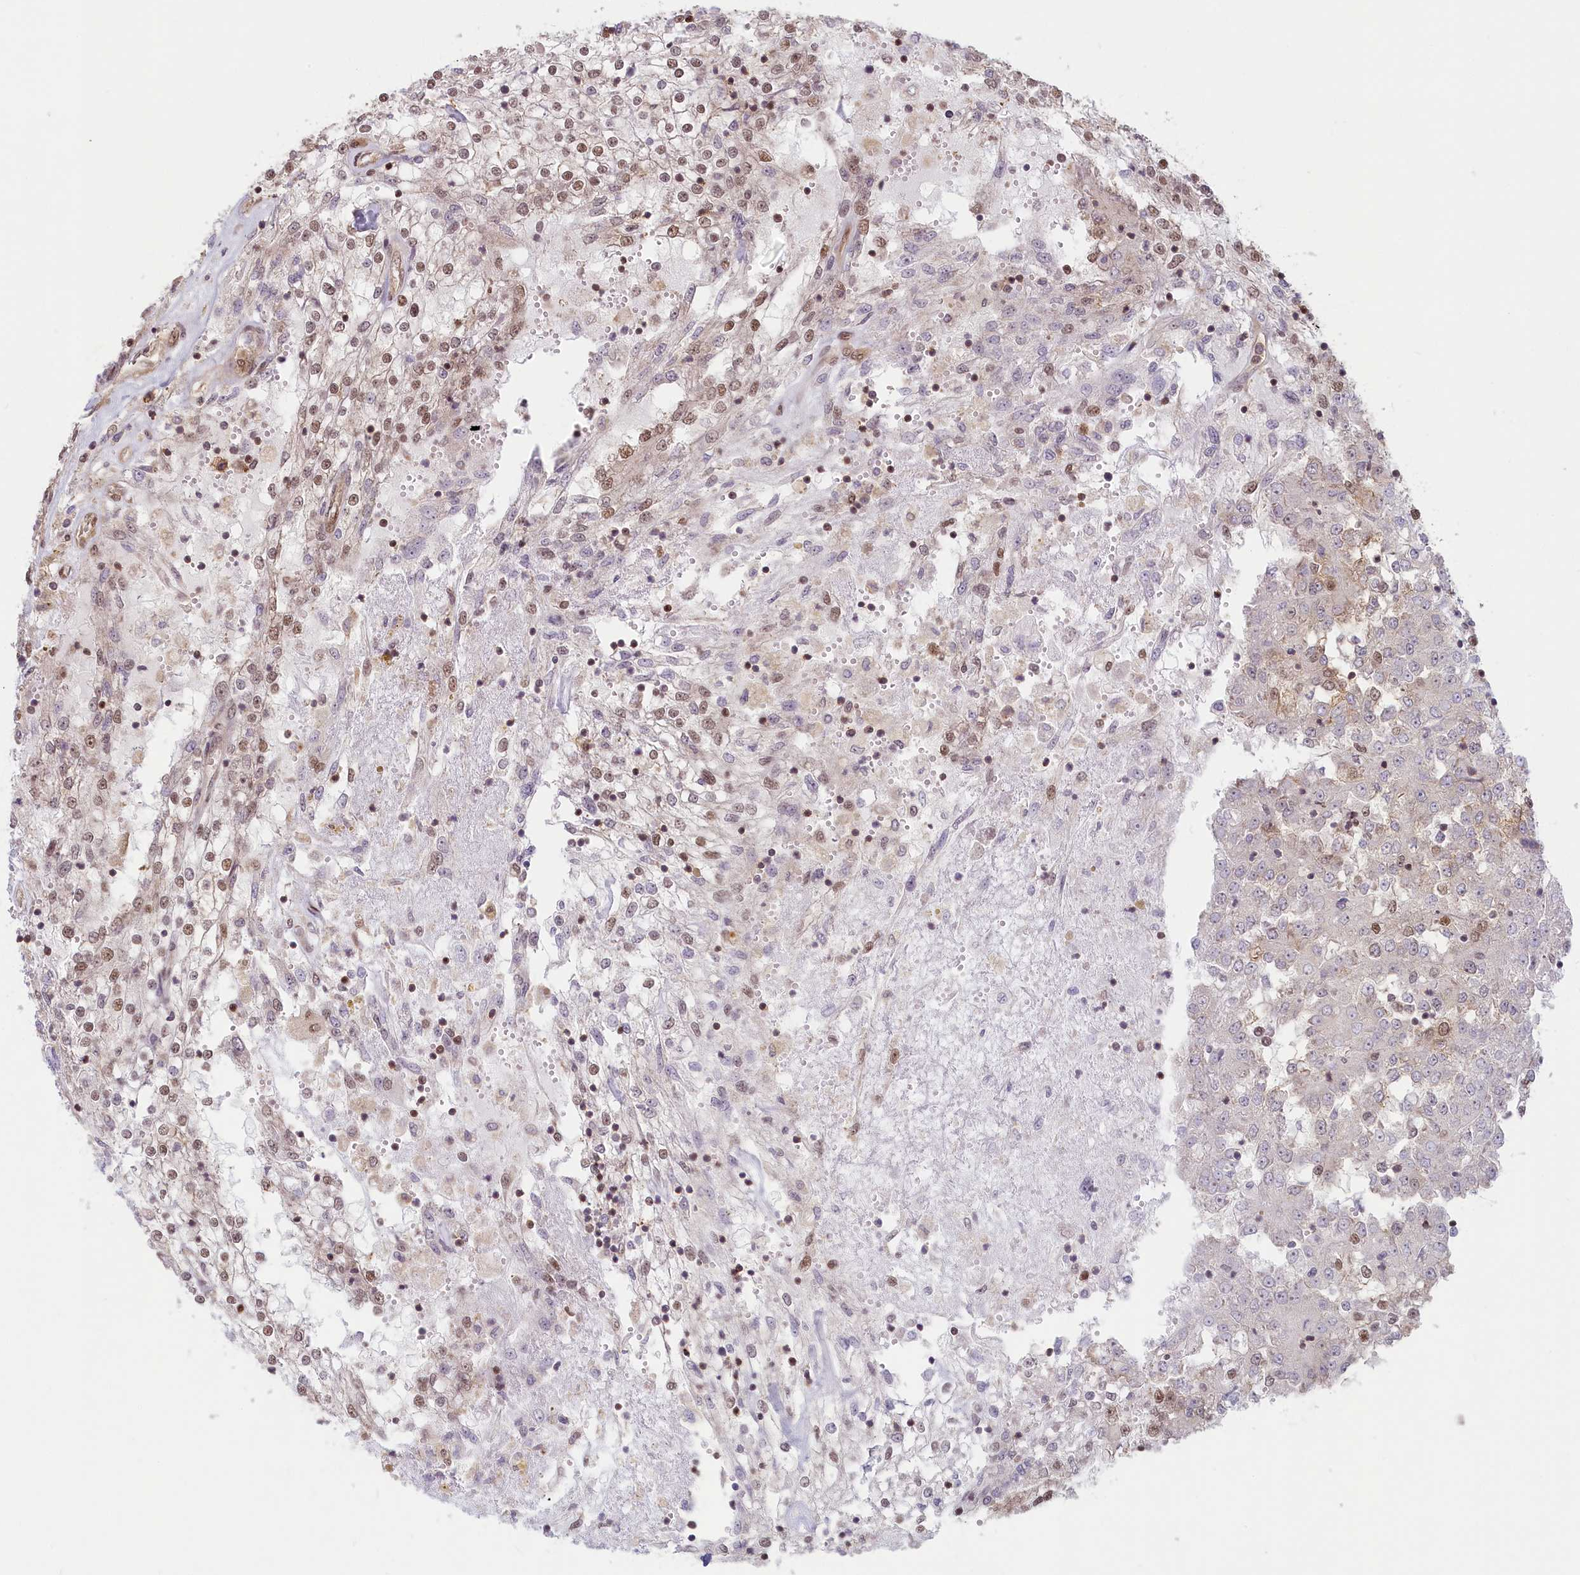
{"staining": {"intensity": "moderate", "quantity": "25%-75%", "location": "nuclear"}, "tissue": "renal cancer", "cell_type": "Tumor cells", "image_type": "cancer", "snomed": [{"axis": "morphology", "description": "Adenocarcinoma, NOS"}, {"axis": "topography", "description": "Kidney"}], "caption": "The histopathology image shows staining of renal cancer, revealing moderate nuclear protein expression (brown color) within tumor cells.", "gene": "C19orf44", "patient": {"sex": "female", "age": 52}}